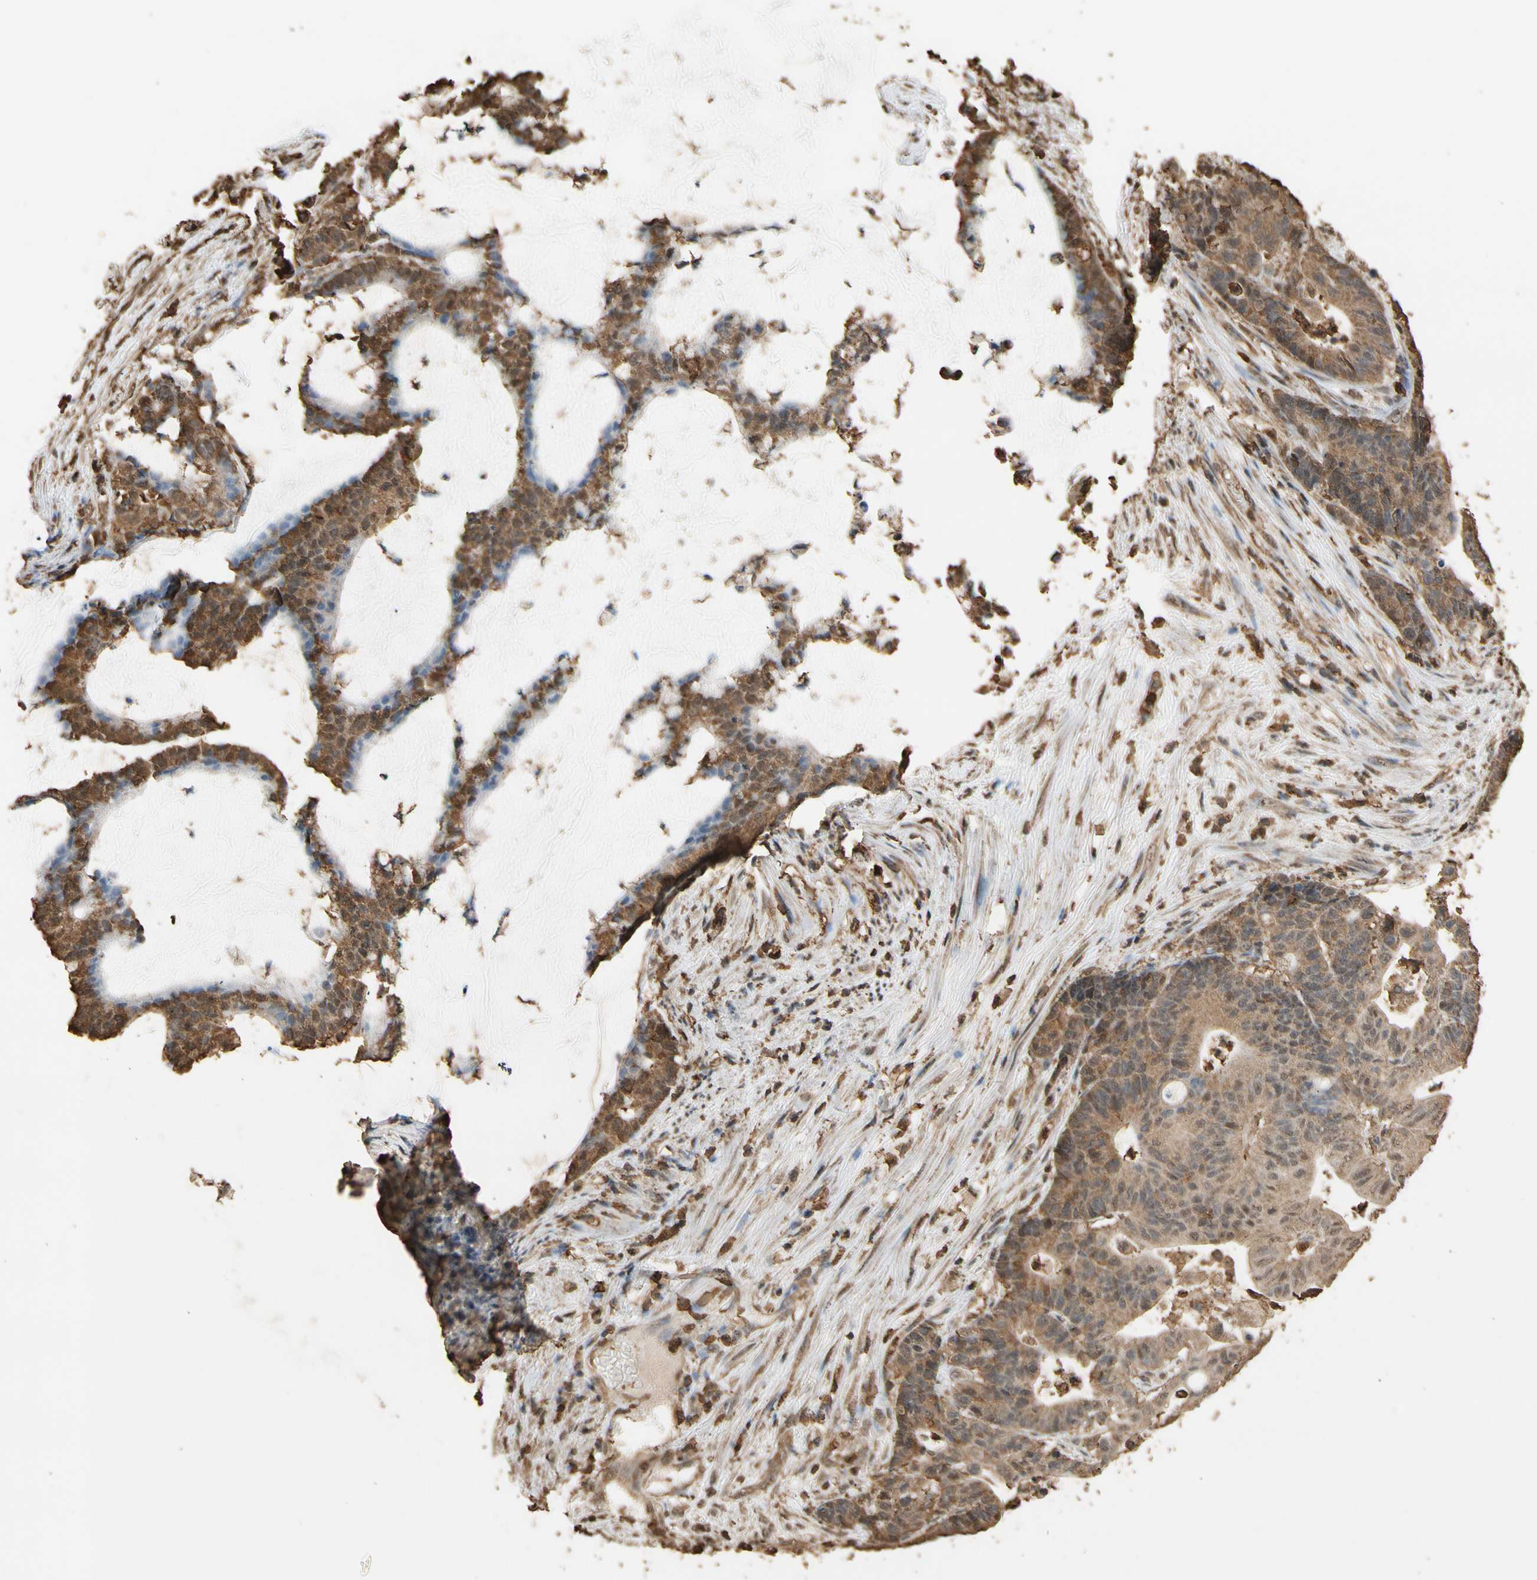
{"staining": {"intensity": "moderate", "quantity": ">75%", "location": "cytoplasmic/membranous"}, "tissue": "colorectal cancer", "cell_type": "Tumor cells", "image_type": "cancer", "snomed": [{"axis": "morphology", "description": "Adenocarcinoma, NOS"}, {"axis": "topography", "description": "Colon"}], "caption": "IHC photomicrograph of adenocarcinoma (colorectal) stained for a protein (brown), which shows medium levels of moderate cytoplasmic/membranous expression in about >75% of tumor cells.", "gene": "TNFSF13B", "patient": {"sex": "female", "age": 84}}